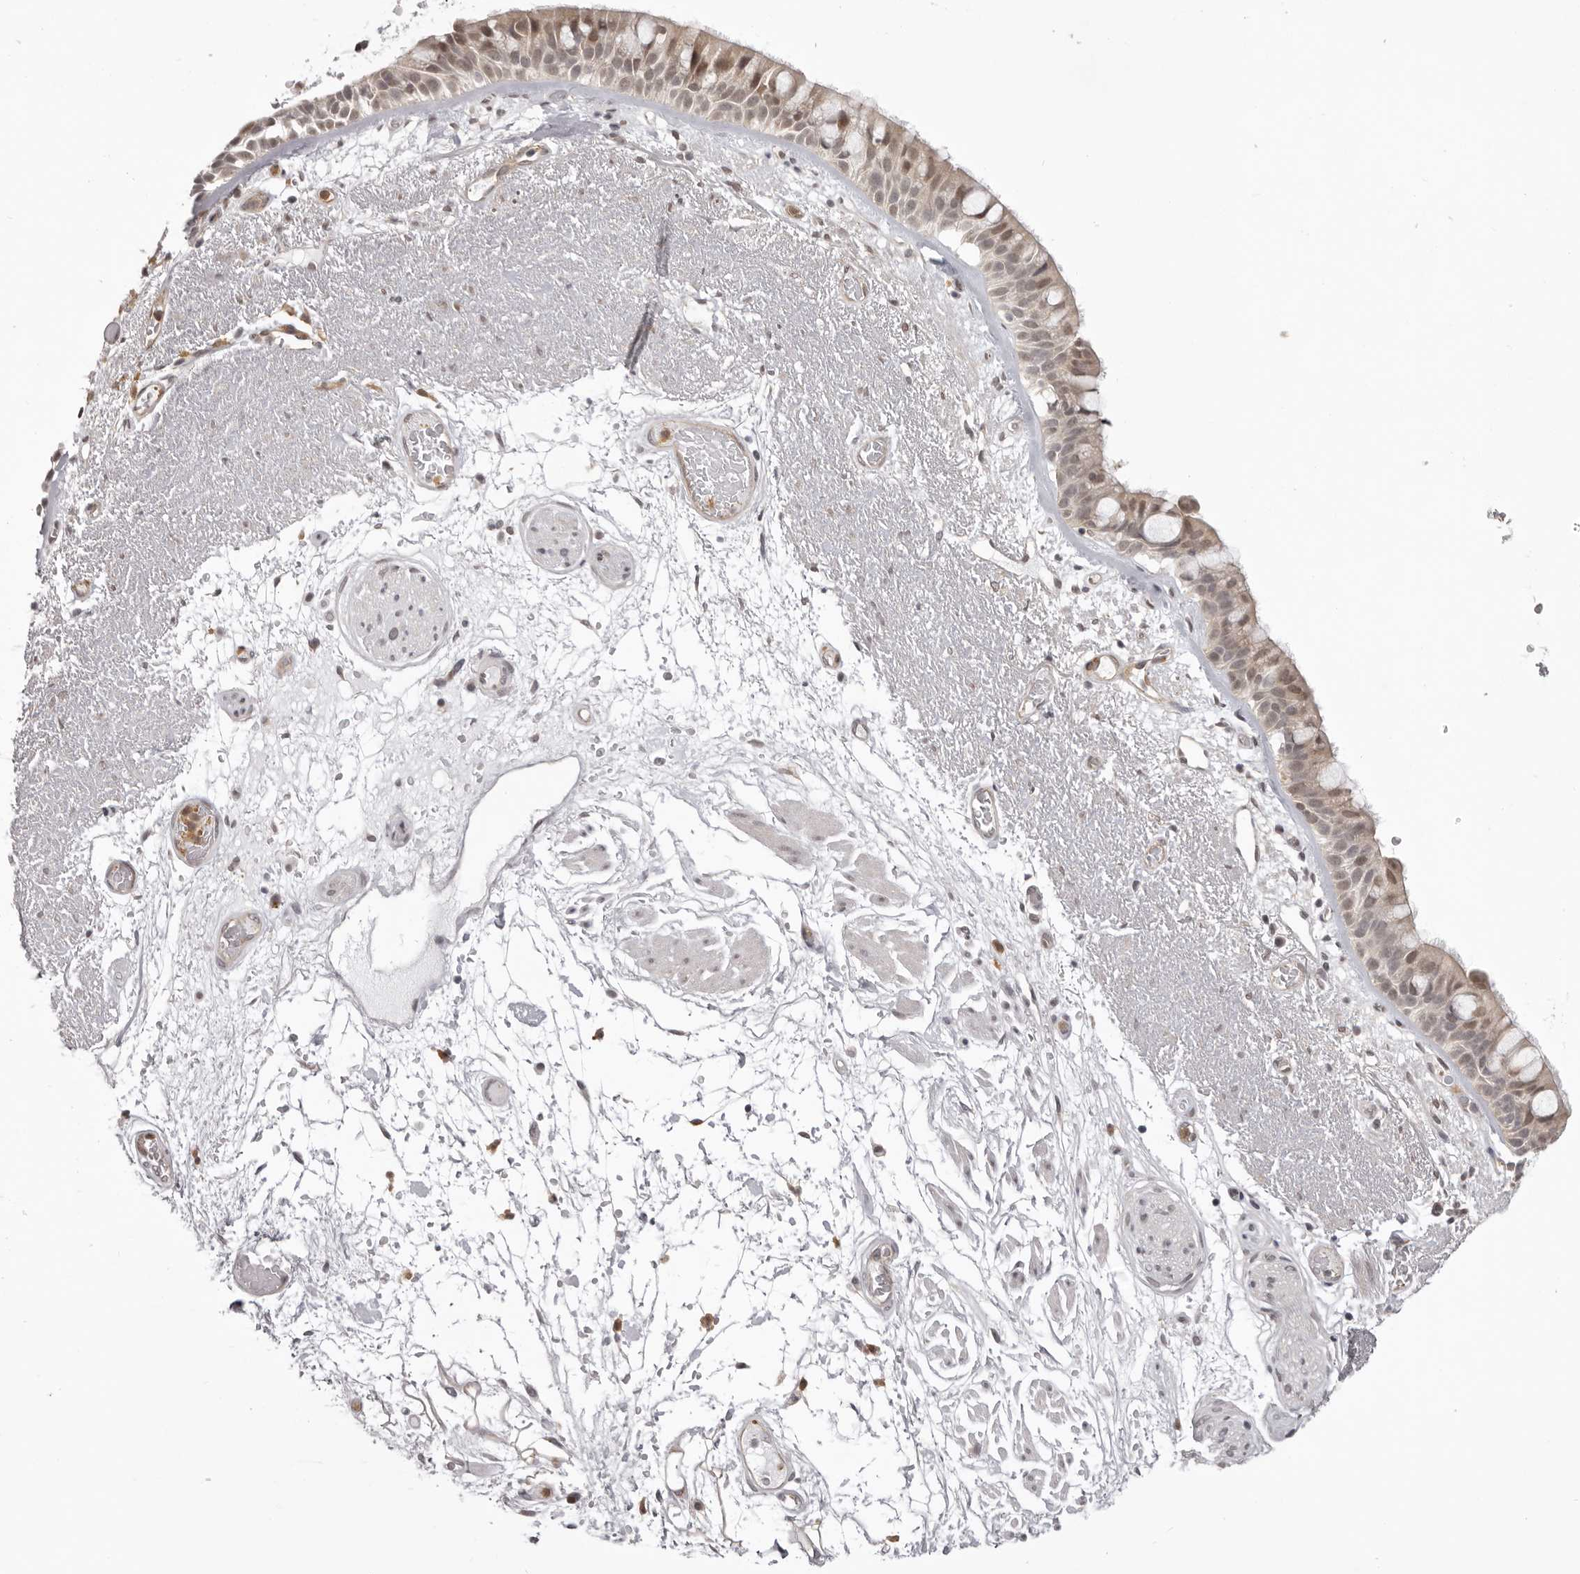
{"staining": {"intensity": "moderate", "quantity": "25%-75%", "location": "nuclear"}, "tissue": "bronchus", "cell_type": "Respiratory epithelial cells", "image_type": "normal", "snomed": [{"axis": "morphology", "description": "Normal tissue, NOS"}, {"axis": "morphology", "description": "Squamous cell carcinoma, NOS"}, {"axis": "topography", "description": "Lymph node"}, {"axis": "topography", "description": "Bronchus"}, {"axis": "topography", "description": "Lung"}], "caption": "A brown stain shows moderate nuclear staining of a protein in respiratory epithelial cells of normal bronchus. Using DAB (3,3'-diaminobenzidine) (brown) and hematoxylin (blue) stains, captured at high magnification using brightfield microscopy.", "gene": "RNF2", "patient": {"sex": "male", "age": 66}}